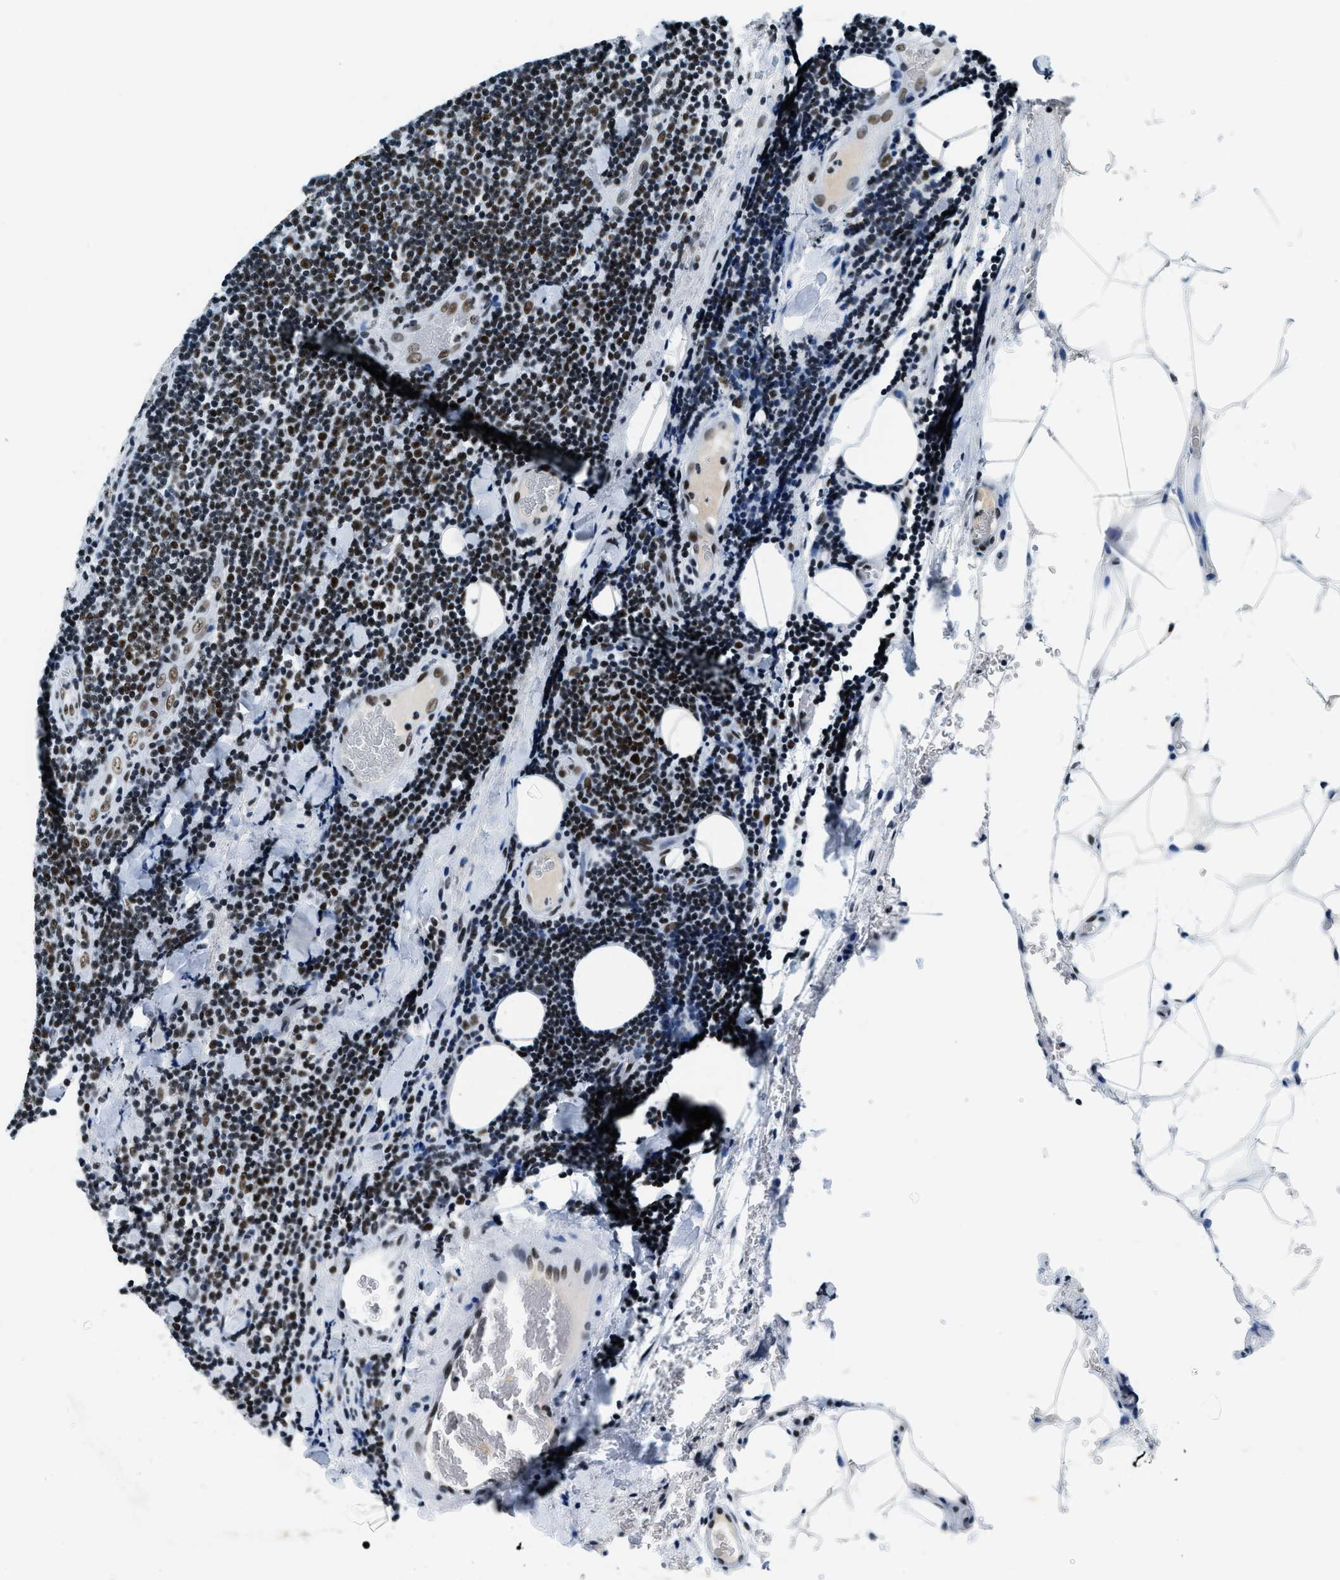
{"staining": {"intensity": "strong", "quantity": "25%-75%", "location": "nuclear"}, "tissue": "lymphoma", "cell_type": "Tumor cells", "image_type": "cancer", "snomed": [{"axis": "morphology", "description": "Malignant lymphoma, non-Hodgkin's type, Low grade"}, {"axis": "topography", "description": "Lymph node"}], "caption": "IHC of lymphoma demonstrates high levels of strong nuclear staining in about 25%-75% of tumor cells. (Brightfield microscopy of DAB IHC at high magnification).", "gene": "TOP1", "patient": {"sex": "male", "age": 66}}